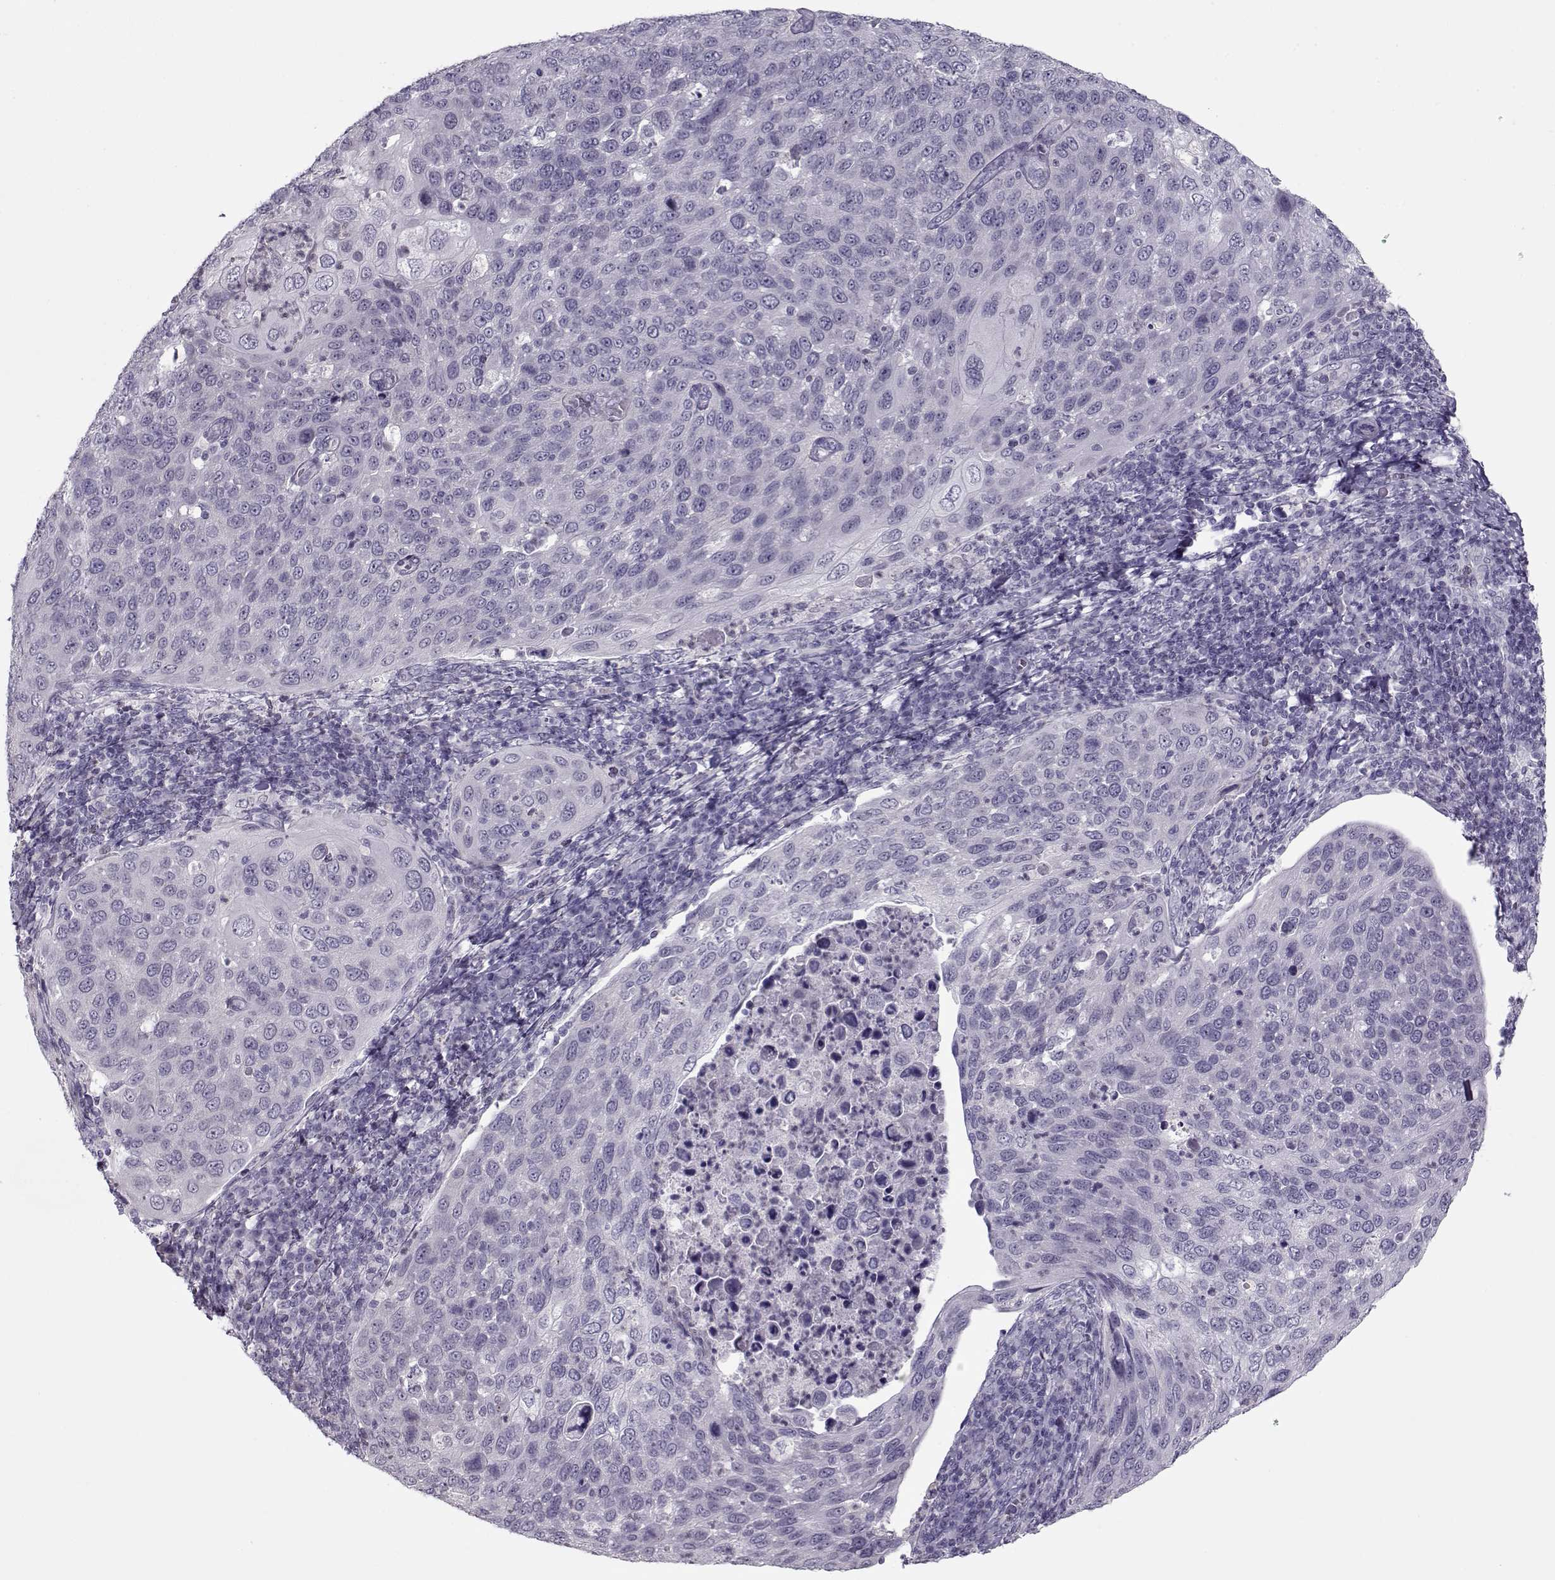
{"staining": {"intensity": "negative", "quantity": "none", "location": "none"}, "tissue": "cervical cancer", "cell_type": "Tumor cells", "image_type": "cancer", "snomed": [{"axis": "morphology", "description": "Squamous cell carcinoma, NOS"}, {"axis": "topography", "description": "Cervix"}], "caption": "Protein analysis of cervical cancer (squamous cell carcinoma) displays no significant expression in tumor cells. The staining was performed using DAB to visualize the protein expression in brown, while the nuclei were stained in blue with hematoxylin (Magnification: 20x).", "gene": "CIBAR1", "patient": {"sex": "female", "age": 54}}